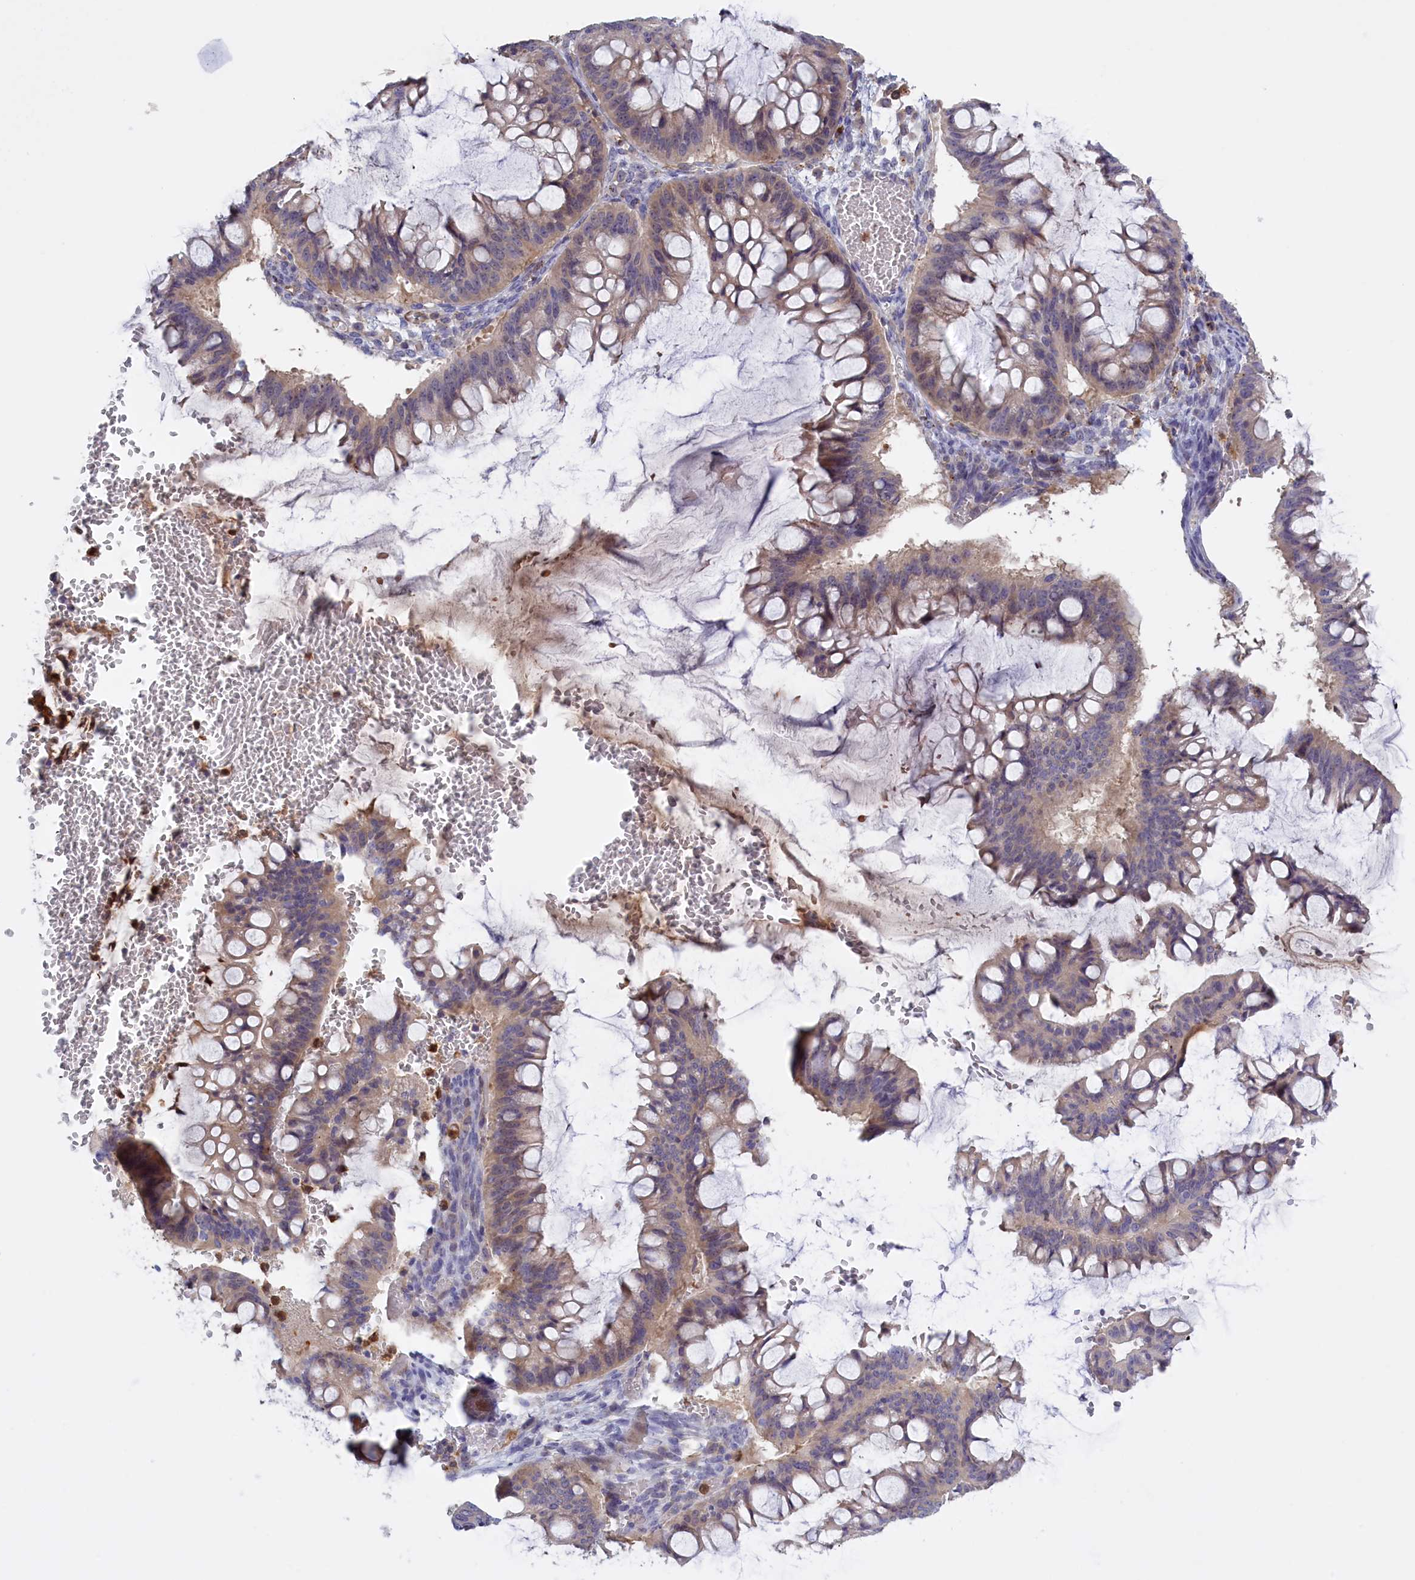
{"staining": {"intensity": "weak", "quantity": "<25%", "location": "cytoplasmic/membranous"}, "tissue": "ovarian cancer", "cell_type": "Tumor cells", "image_type": "cancer", "snomed": [{"axis": "morphology", "description": "Cystadenocarcinoma, mucinous, NOS"}, {"axis": "topography", "description": "Ovary"}], "caption": "Immunohistochemistry micrograph of neoplastic tissue: human mucinous cystadenocarcinoma (ovarian) stained with DAB demonstrates no significant protein staining in tumor cells. (Stains: DAB (3,3'-diaminobenzidine) IHC with hematoxylin counter stain, Microscopy: brightfield microscopy at high magnification).", "gene": "FAM149B1", "patient": {"sex": "female", "age": 73}}